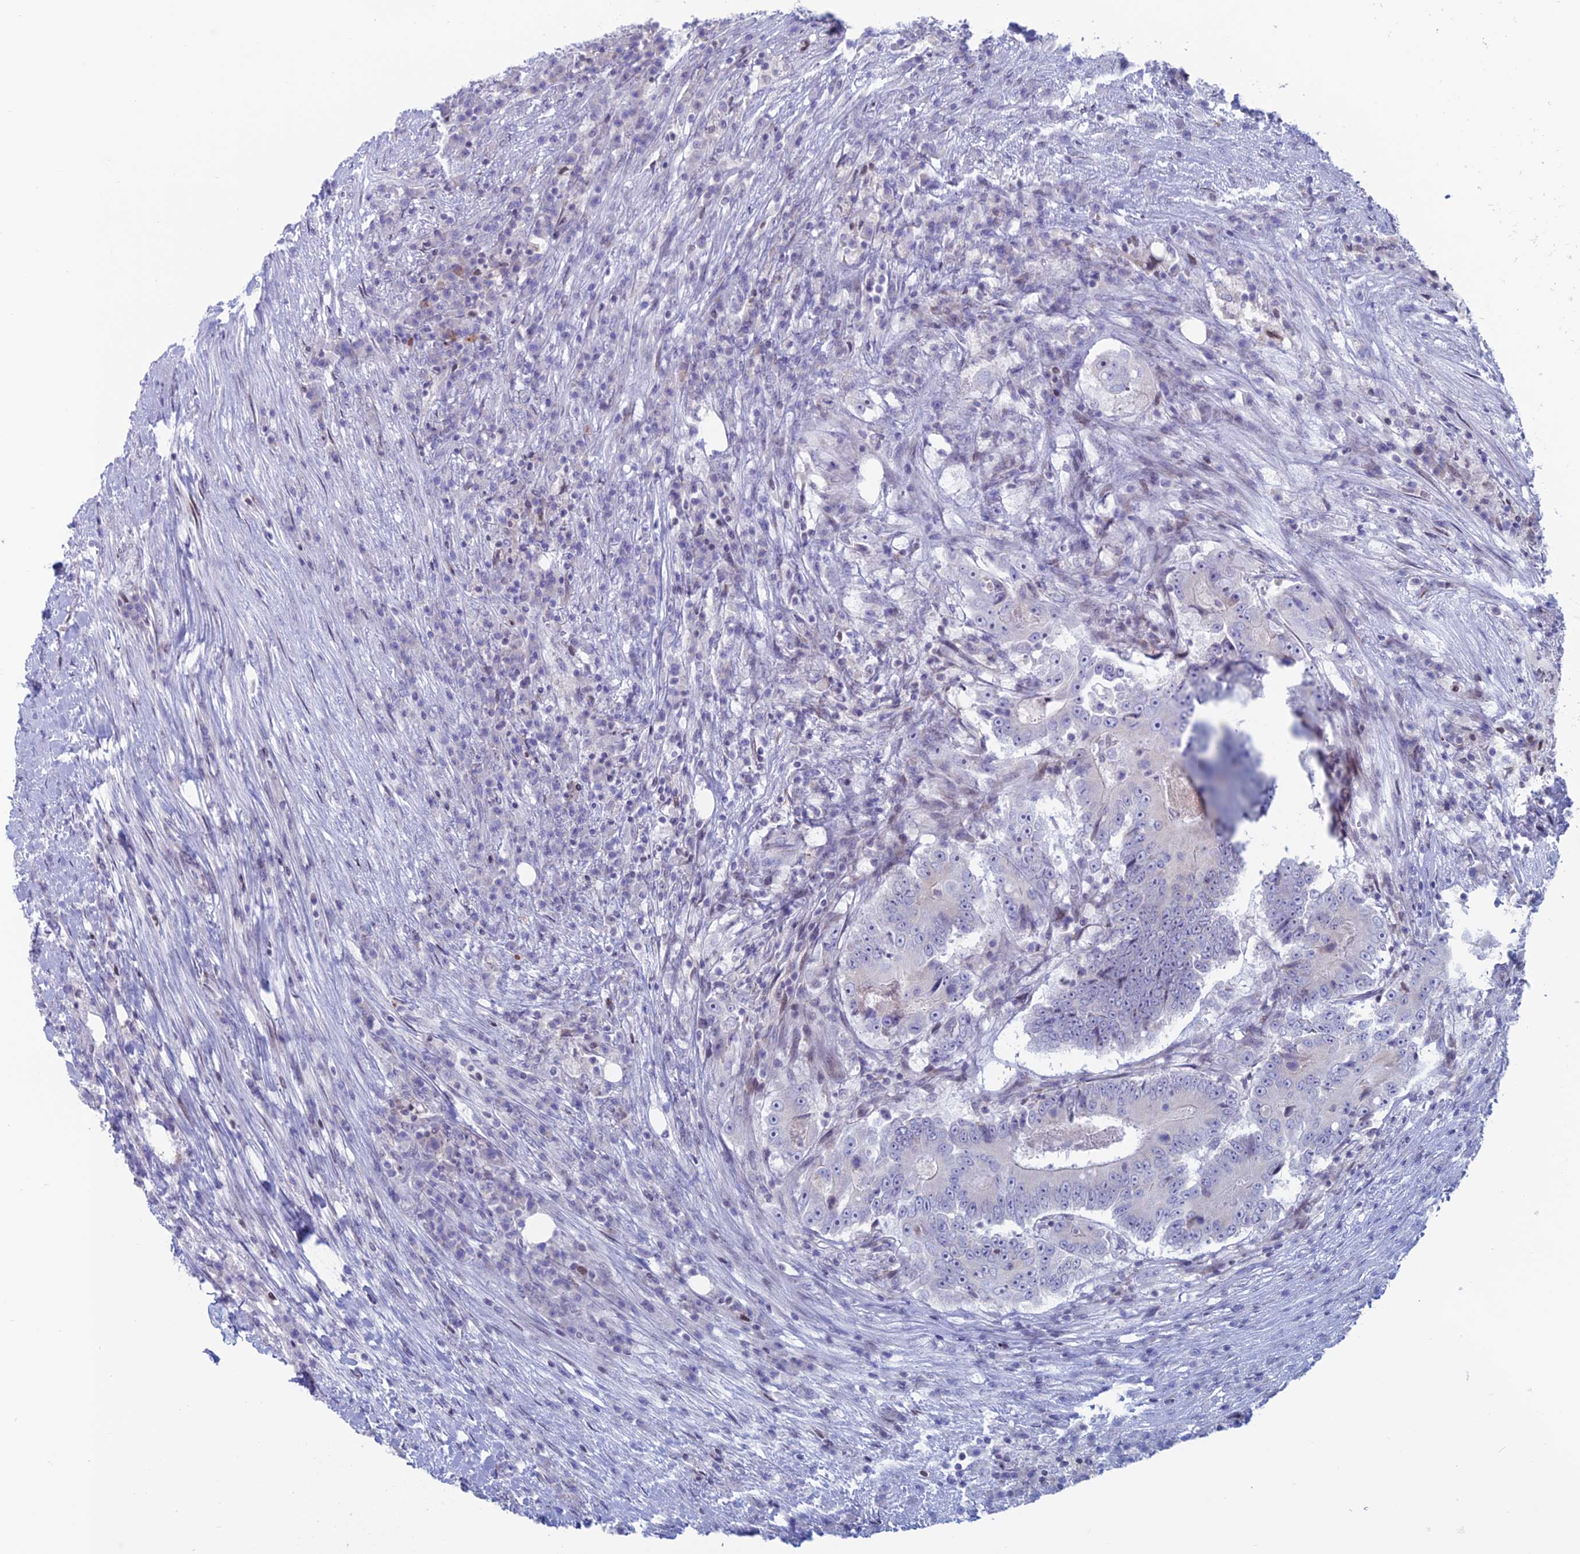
{"staining": {"intensity": "negative", "quantity": "none", "location": "none"}, "tissue": "colorectal cancer", "cell_type": "Tumor cells", "image_type": "cancer", "snomed": [{"axis": "morphology", "description": "Adenocarcinoma, NOS"}, {"axis": "topography", "description": "Colon"}], "caption": "Human colorectal cancer (adenocarcinoma) stained for a protein using immunohistochemistry displays no positivity in tumor cells.", "gene": "CERS6", "patient": {"sex": "male", "age": 83}}